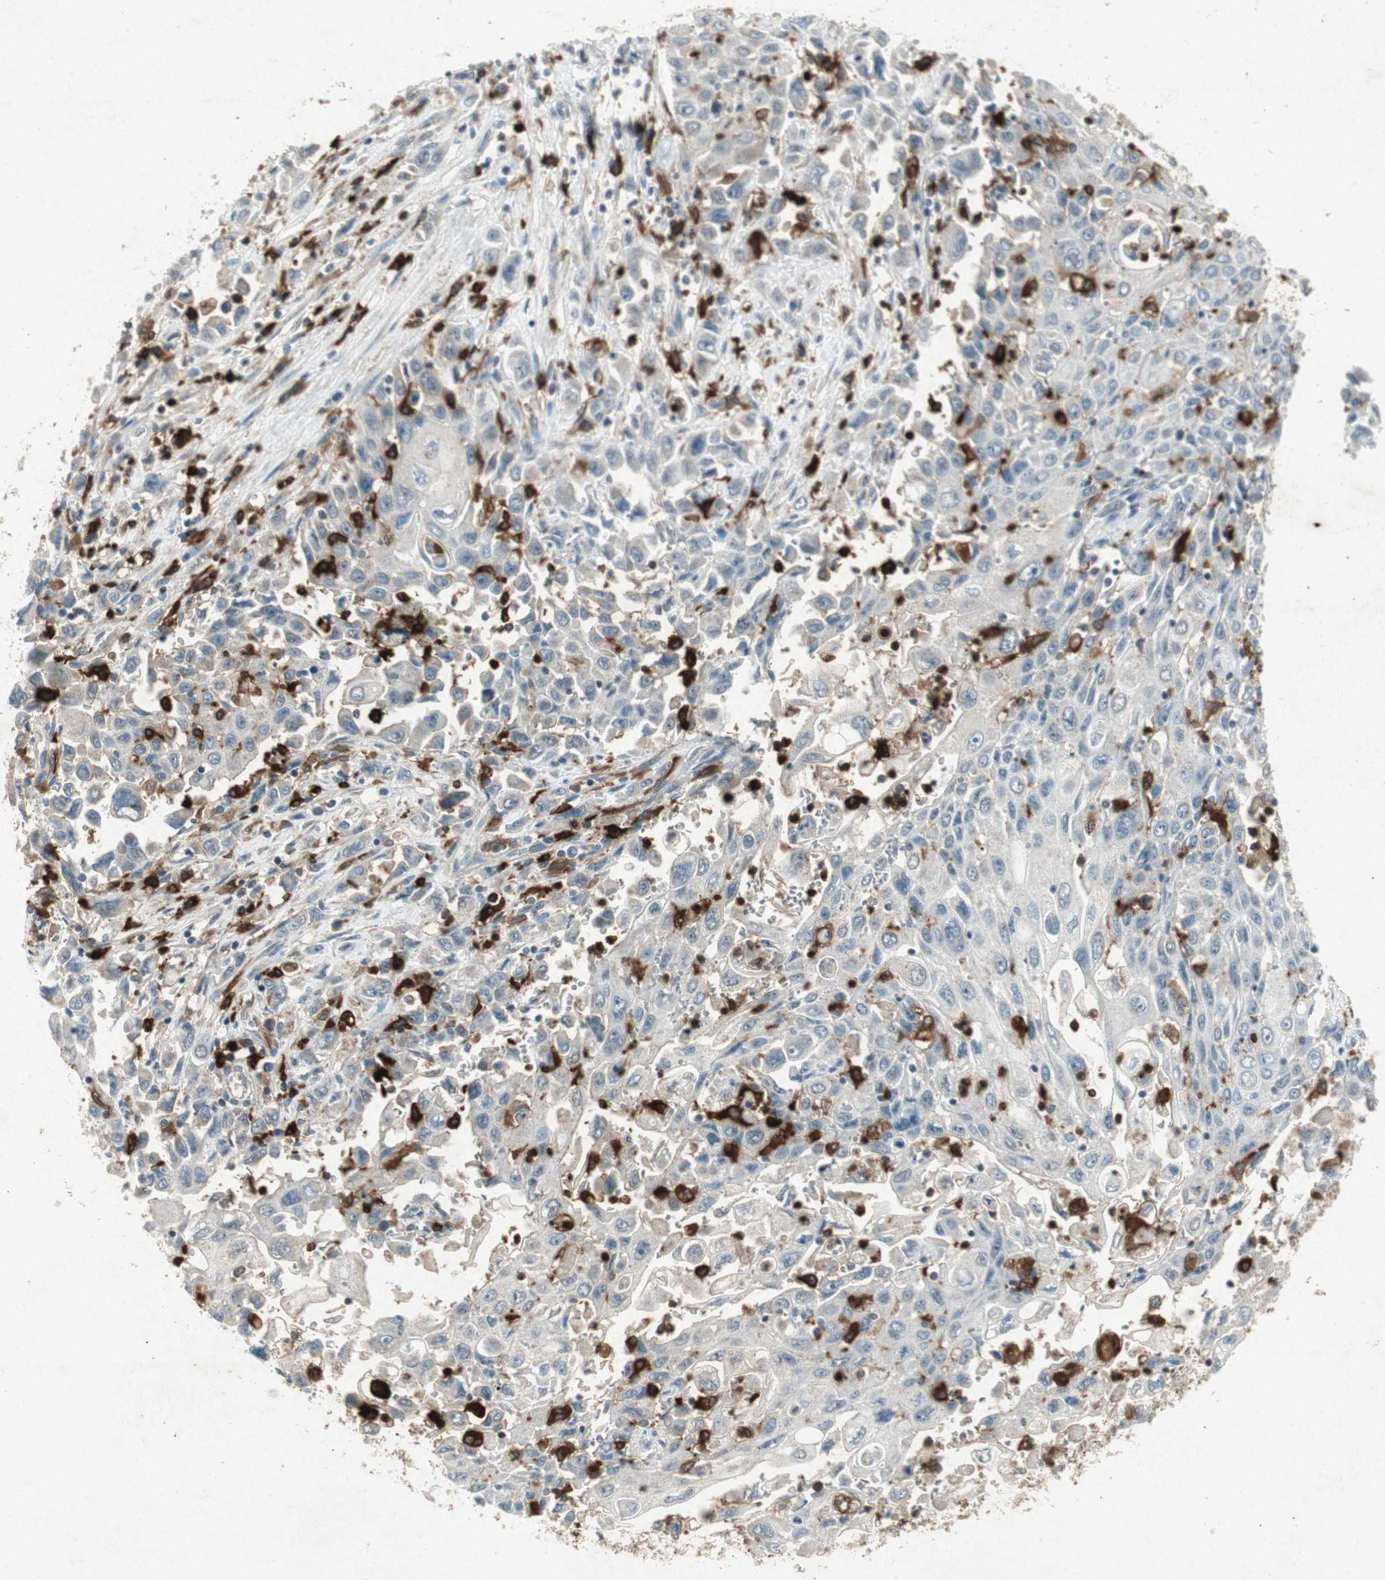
{"staining": {"intensity": "weak", "quantity": "25%-75%", "location": "cytoplasmic/membranous"}, "tissue": "pancreatic cancer", "cell_type": "Tumor cells", "image_type": "cancer", "snomed": [{"axis": "morphology", "description": "Adenocarcinoma, NOS"}, {"axis": "topography", "description": "Pancreas"}], "caption": "Weak cytoplasmic/membranous positivity is present in about 25%-75% of tumor cells in adenocarcinoma (pancreatic).", "gene": "TYROBP", "patient": {"sex": "male", "age": 70}}